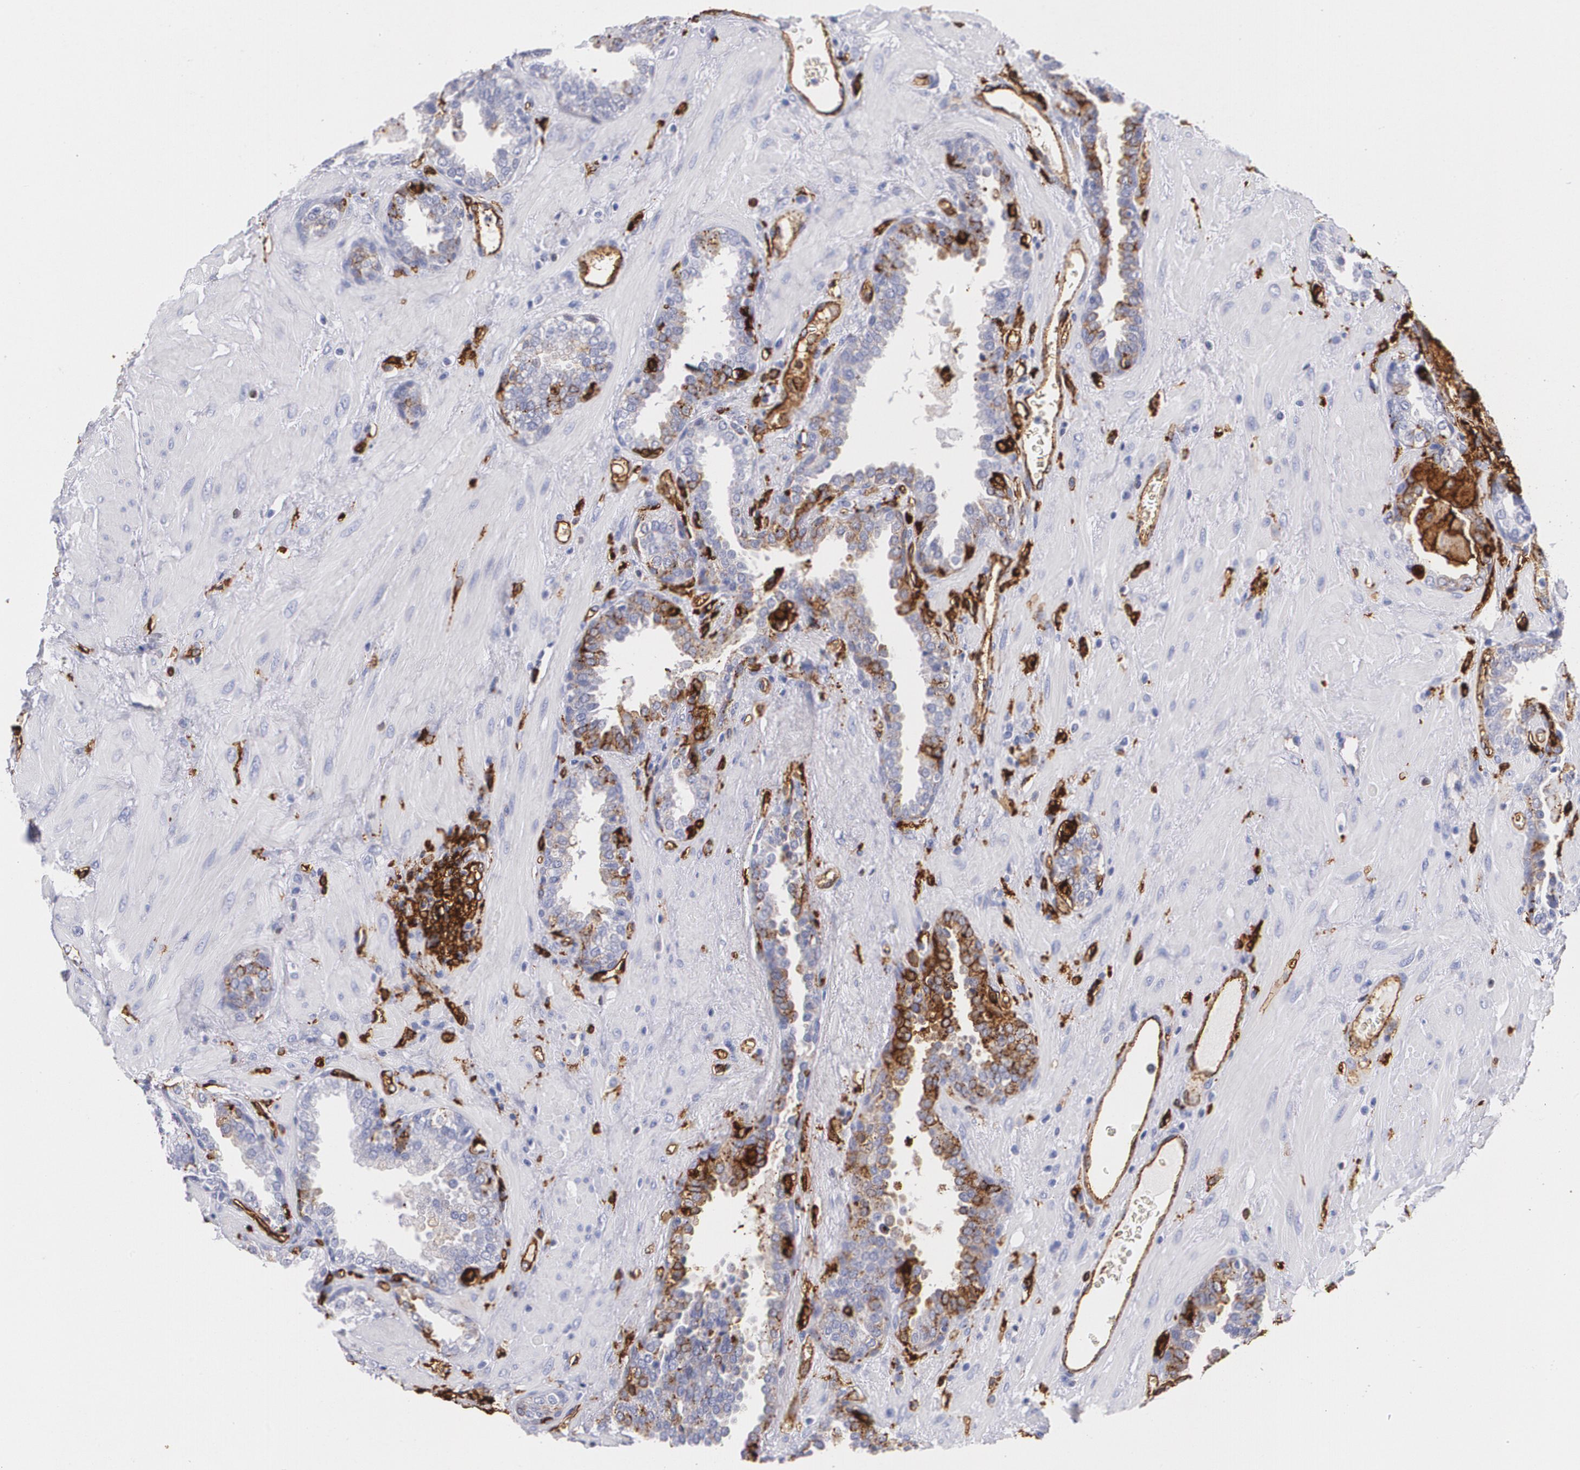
{"staining": {"intensity": "moderate", "quantity": "25%-75%", "location": "cytoplasmic/membranous"}, "tissue": "prostate", "cell_type": "Glandular cells", "image_type": "normal", "snomed": [{"axis": "morphology", "description": "Normal tissue, NOS"}, {"axis": "topography", "description": "Prostate"}], "caption": "IHC of benign prostate demonstrates medium levels of moderate cytoplasmic/membranous positivity in approximately 25%-75% of glandular cells. (DAB (3,3'-diaminobenzidine) IHC with brightfield microscopy, high magnification).", "gene": "HLA", "patient": {"sex": "male", "age": 51}}